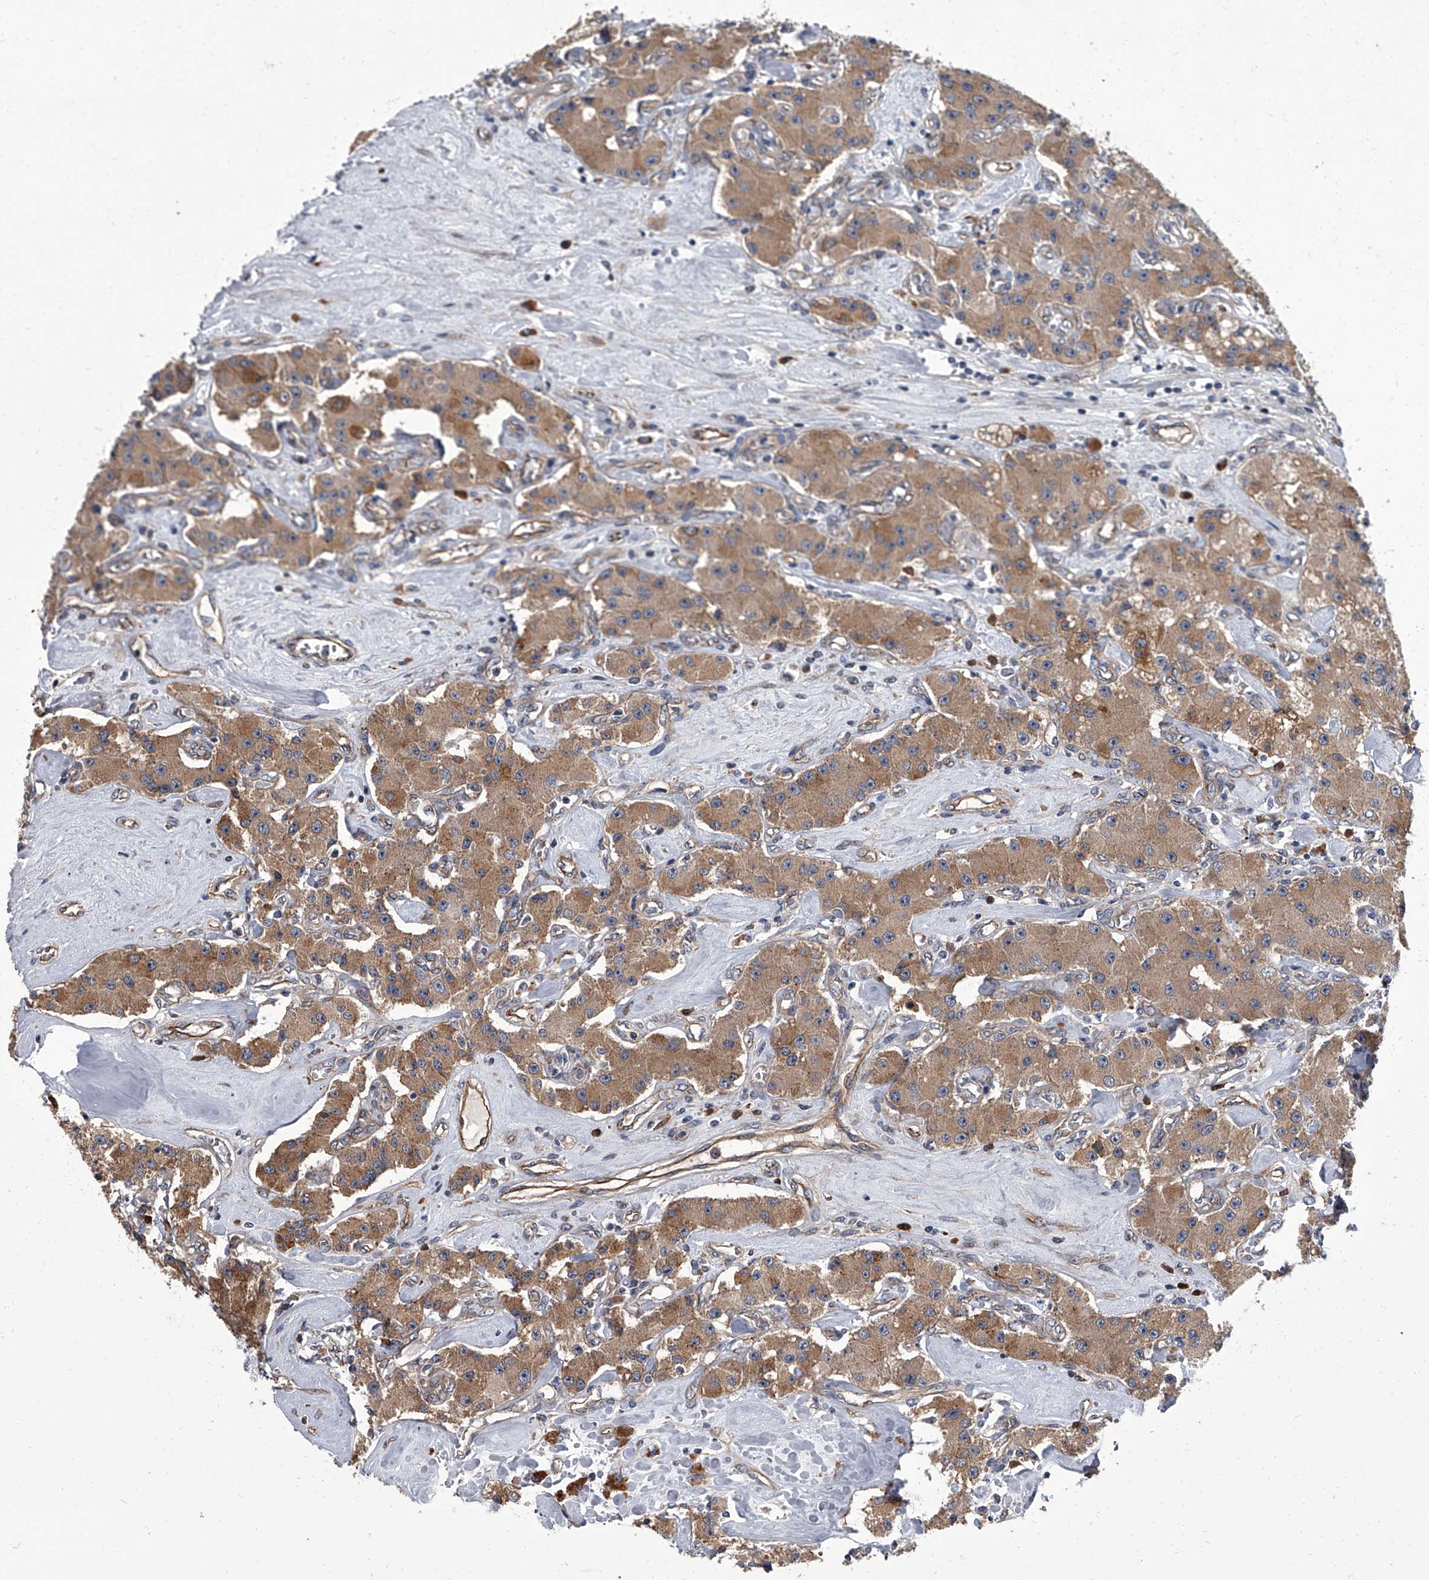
{"staining": {"intensity": "moderate", "quantity": ">75%", "location": "cytoplasmic/membranous"}, "tissue": "carcinoid", "cell_type": "Tumor cells", "image_type": "cancer", "snomed": [{"axis": "morphology", "description": "Carcinoid, malignant, NOS"}, {"axis": "topography", "description": "Pancreas"}], "caption": "An IHC histopathology image of neoplastic tissue is shown. Protein staining in brown shows moderate cytoplasmic/membranous positivity in carcinoid within tumor cells.", "gene": "SIRT4", "patient": {"sex": "male", "age": 41}}